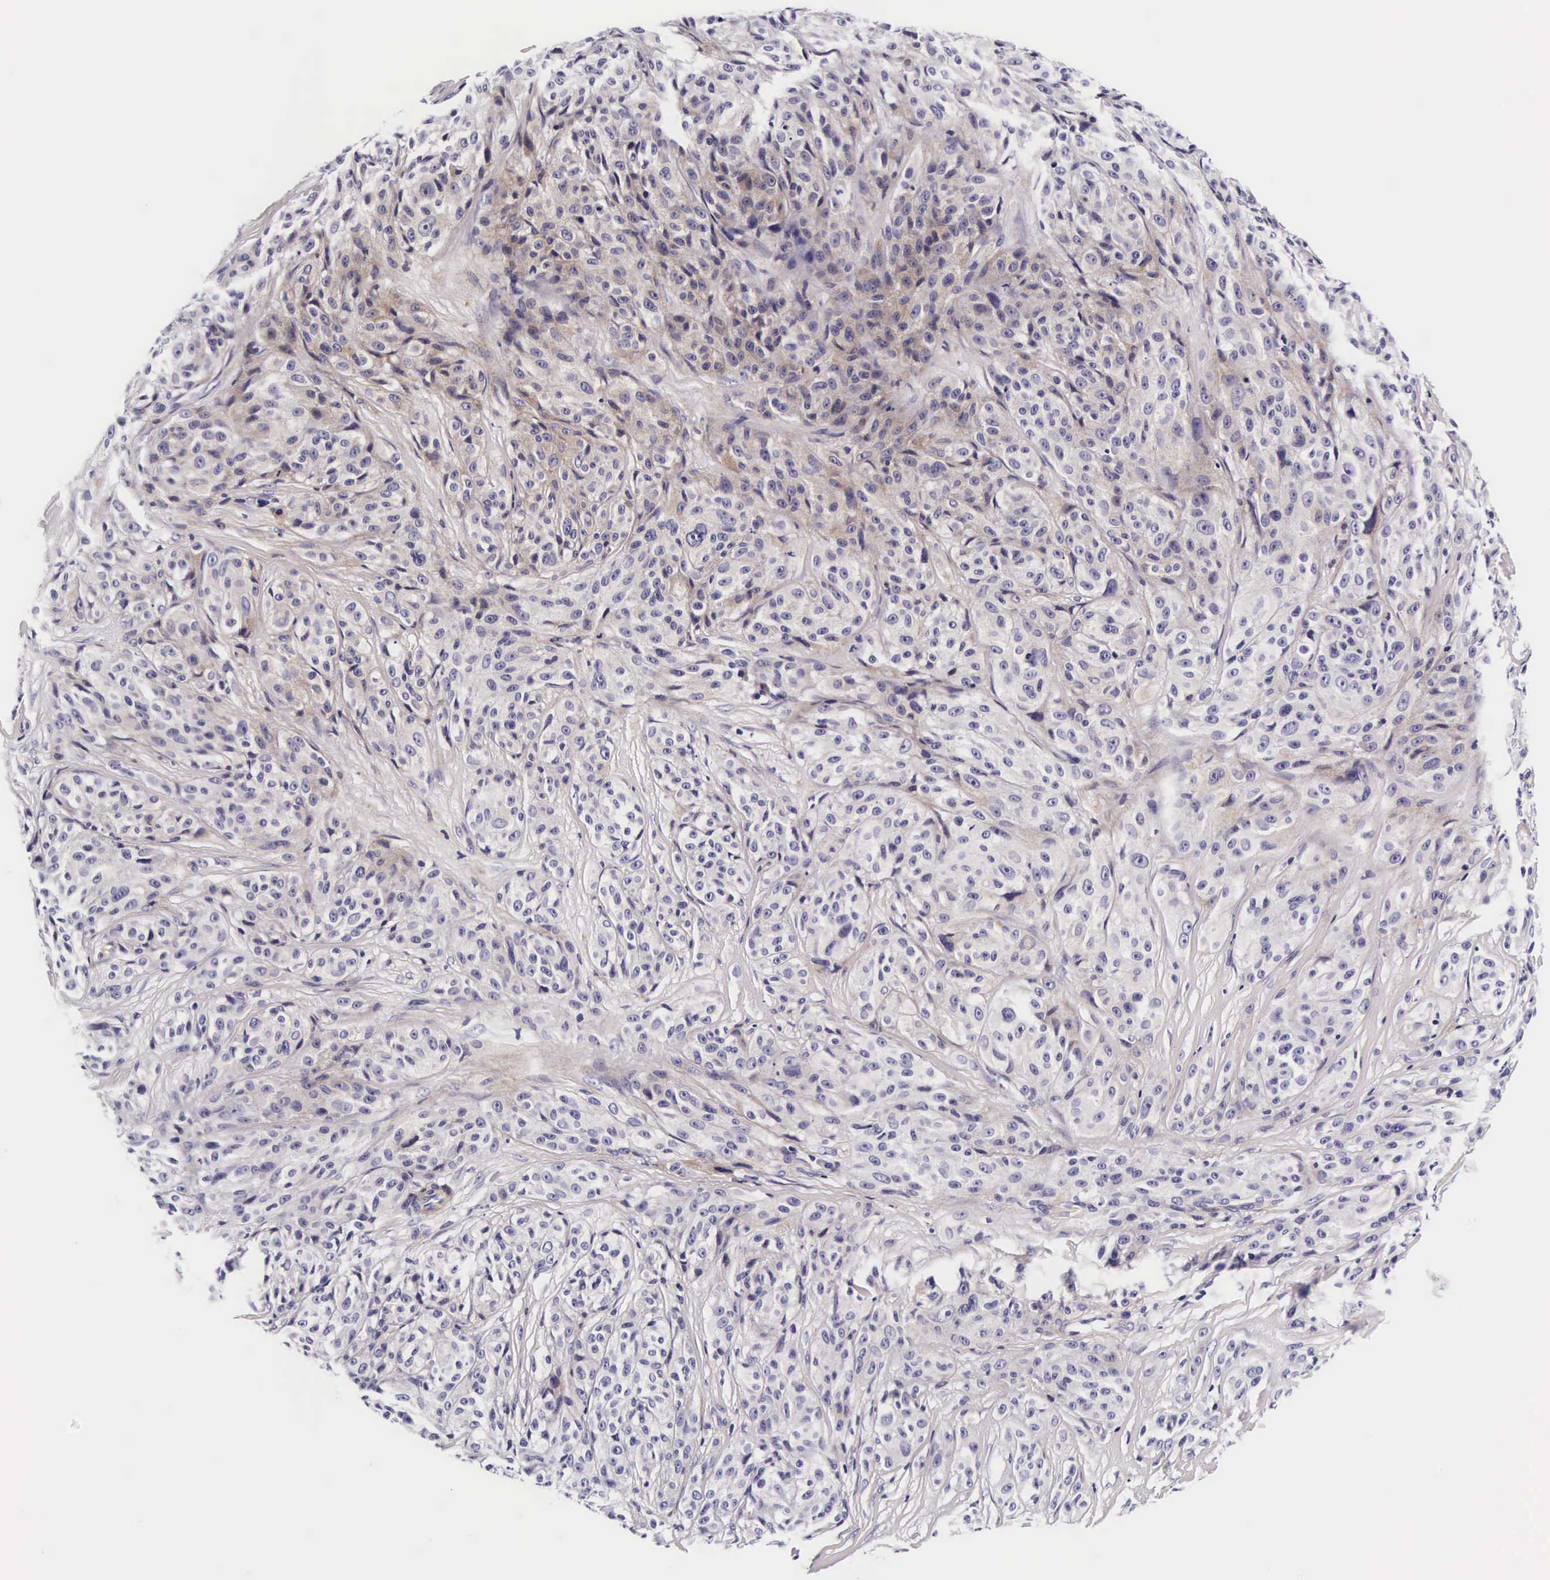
{"staining": {"intensity": "negative", "quantity": "none", "location": "none"}, "tissue": "melanoma", "cell_type": "Tumor cells", "image_type": "cancer", "snomed": [{"axis": "morphology", "description": "Malignant melanoma, NOS"}, {"axis": "topography", "description": "Skin"}], "caption": "A high-resolution photomicrograph shows immunohistochemistry staining of melanoma, which shows no significant staining in tumor cells.", "gene": "UPRT", "patient": {"sex": "male", "age": 56}}